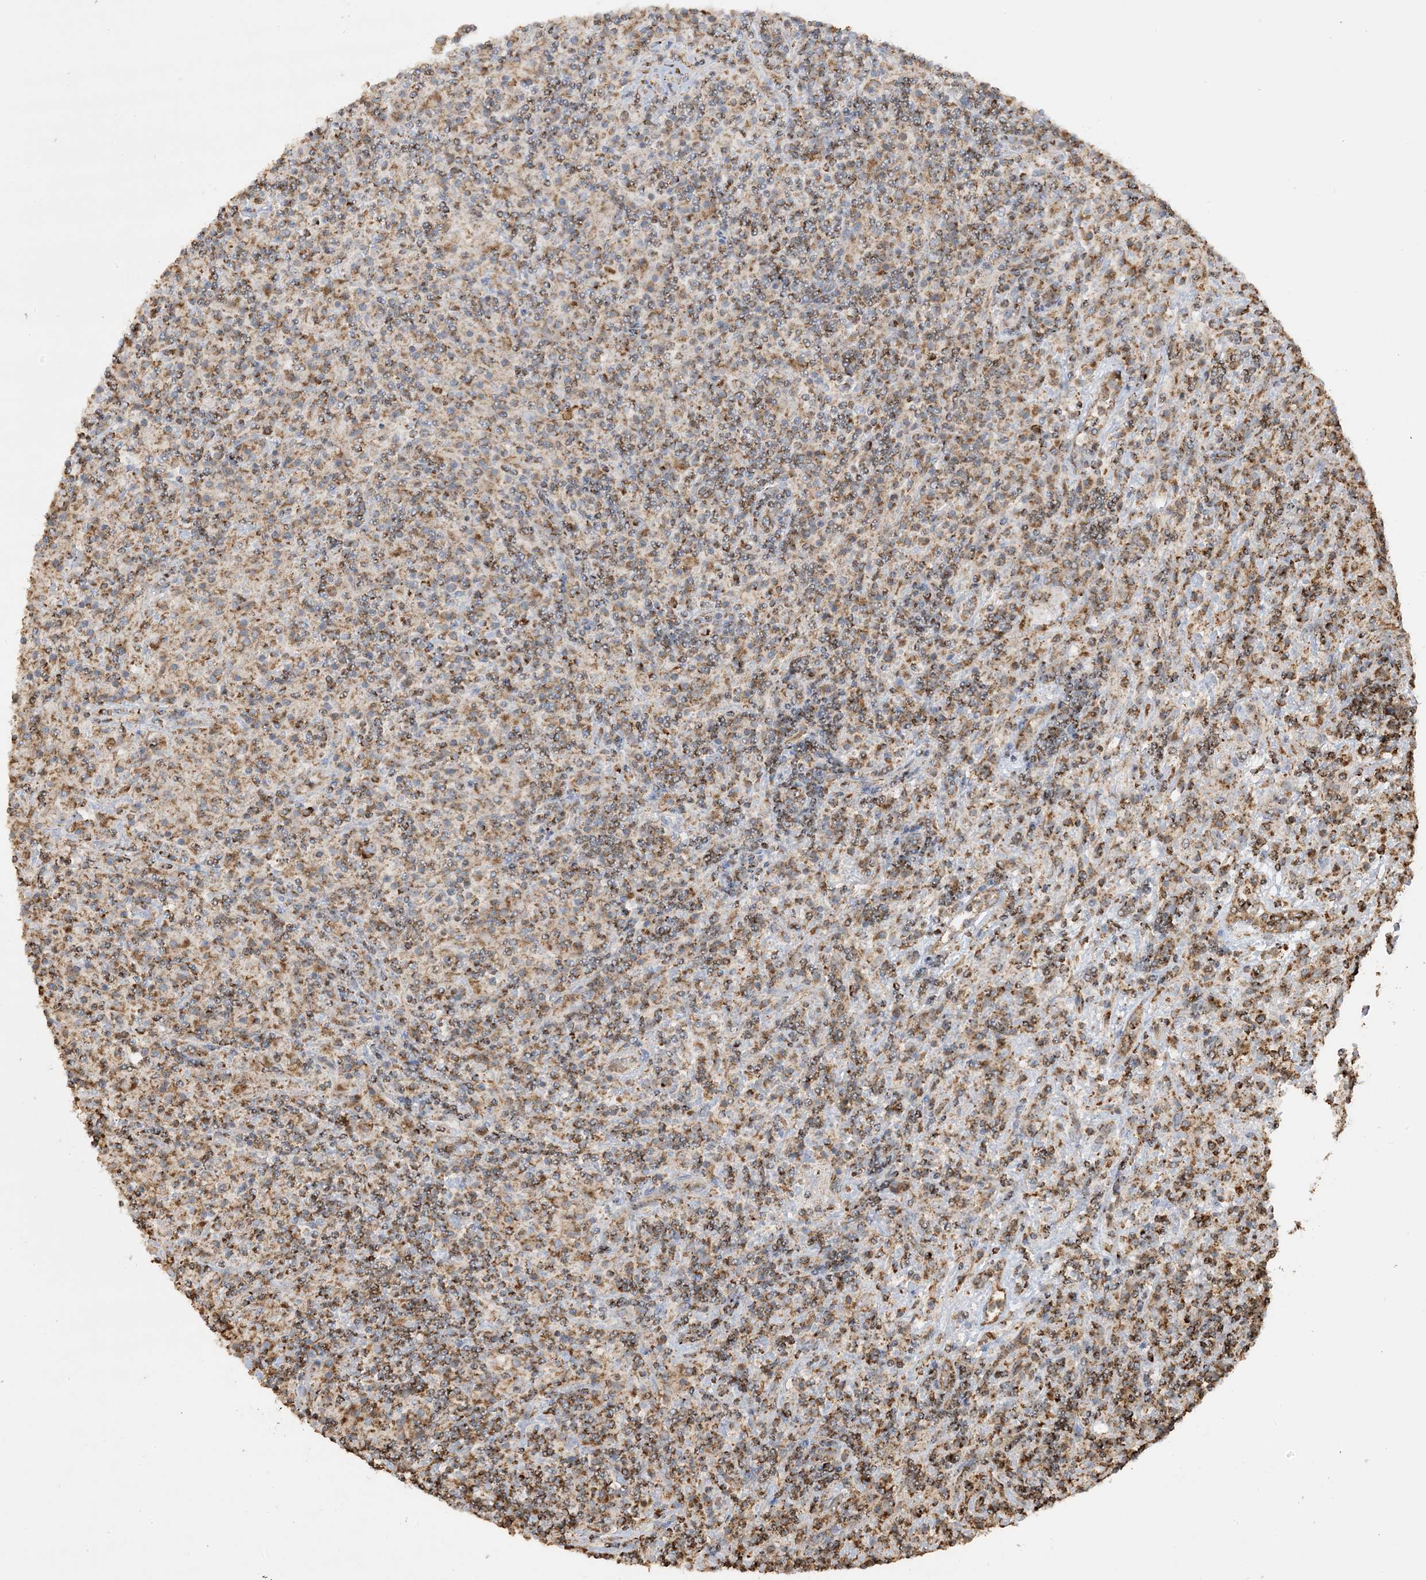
{"staining": {"intensity": "moderate", "quantity": ">75%", "location": "cytoplasmic/membranous"}, "tissue": "lymphoma", "cell_type": "Tumor cells", "image_type": "cancer", "snomed": [{"axis": "morphology", "description": "Hodgkin's disease, NOS"}, {"axis": "topography", "description": "Lymph node"}], "caption": "A medium amount of moderate cytoplasmic/membranous positivity is identified in about >75% of tumor cells in lymphoma tissue.", "gene": "AGA", "patient": {"sex": "male", "age": 70}}